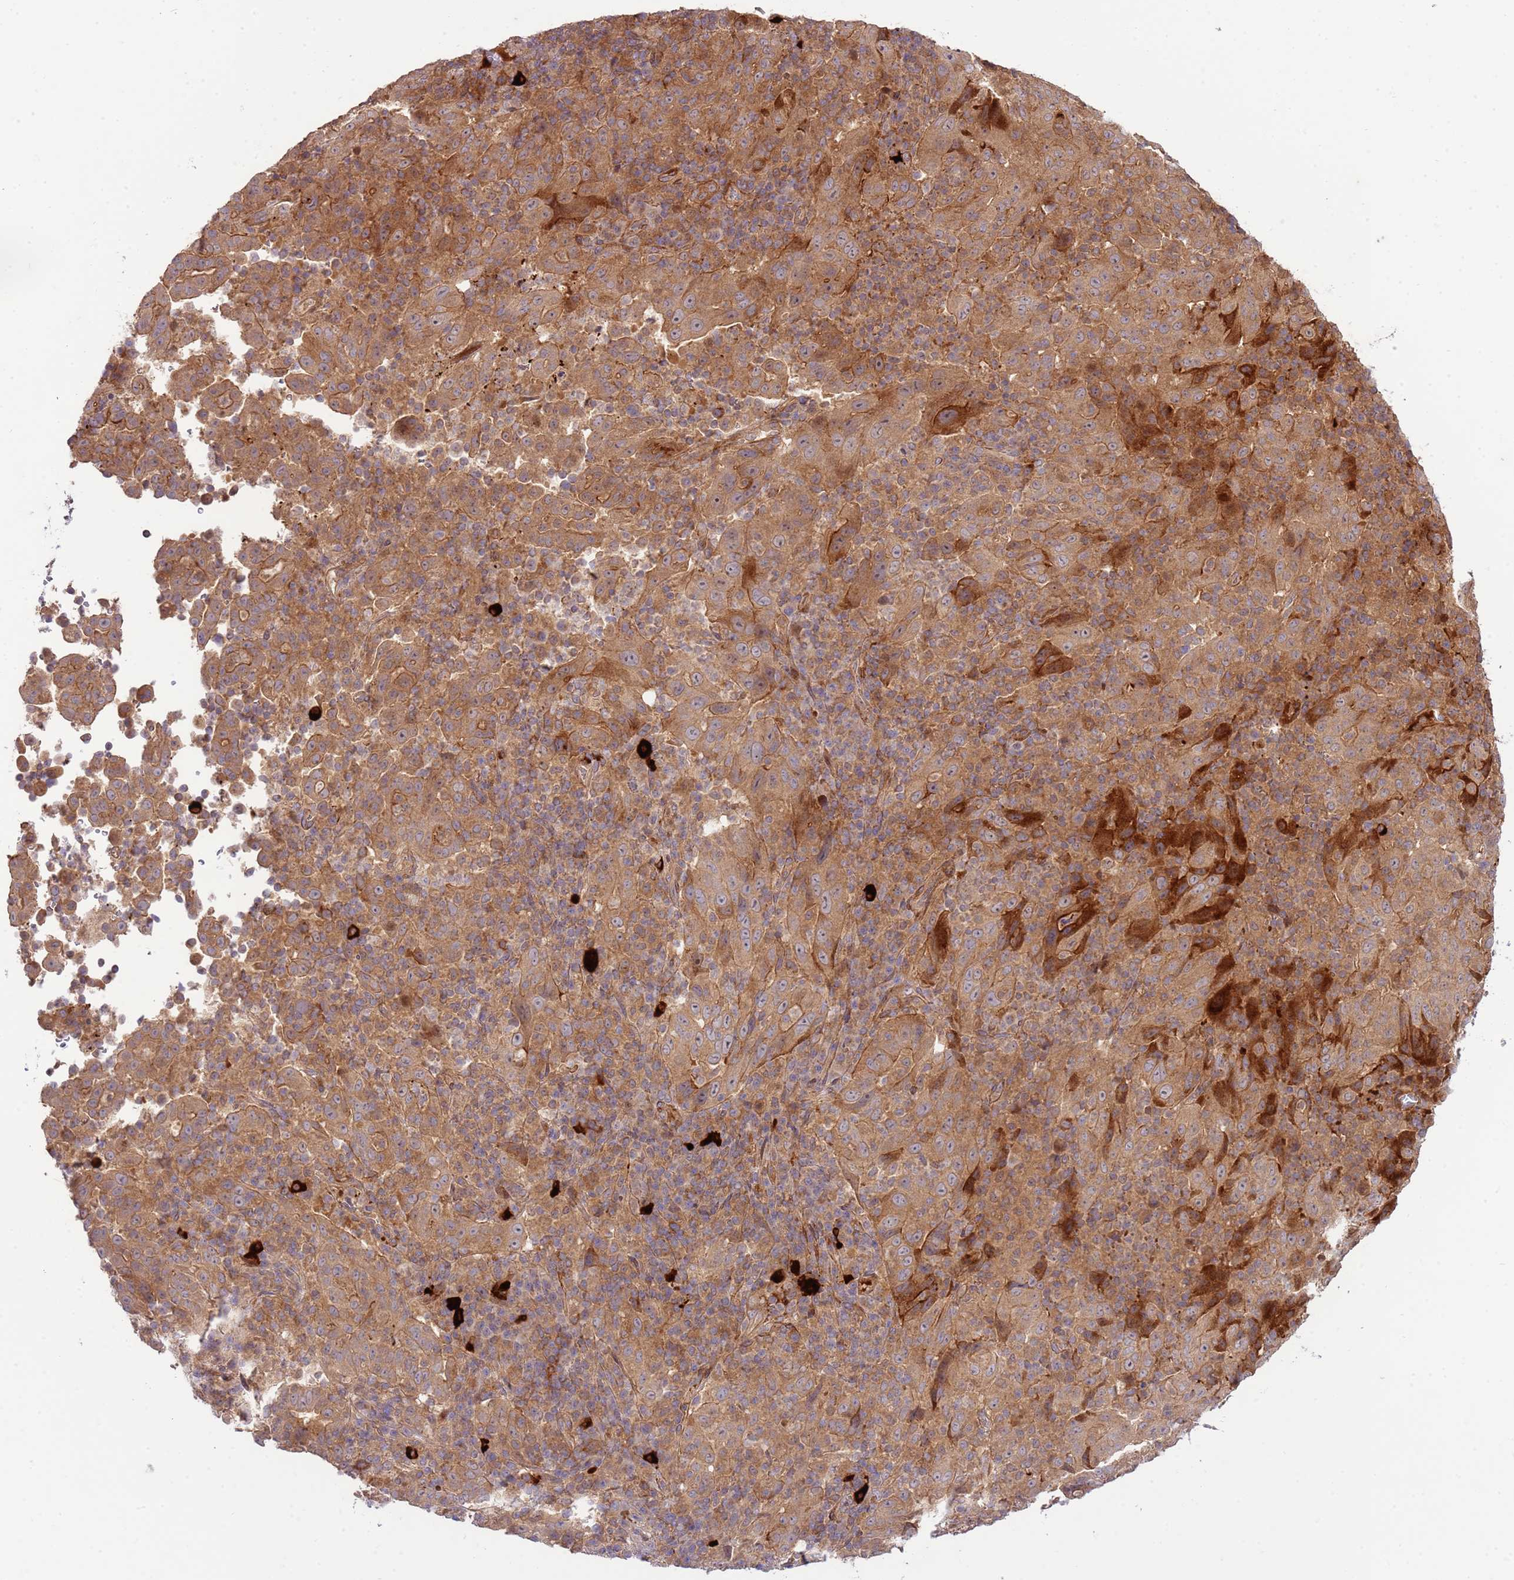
{"staining": {"intensity": "moderate", "quantity": ">75%", "location": "cytoplasmic/membranous"}, "tissue": "pancreatic cancer", "cell_type": "Tumor cells", "image_type": "cancer", "snomed": [{"axis": "morphology", "description": "Adenocarcinoma, NOS"}, {"axis": "topography", "description": "Pancreas"}], "caption": "Human pancreatic cancer stained with a protein marker exhibits moderate staining in tumor cells.", "gene": "ZNF624", "patient": {"sex": "male", "age": 63}}